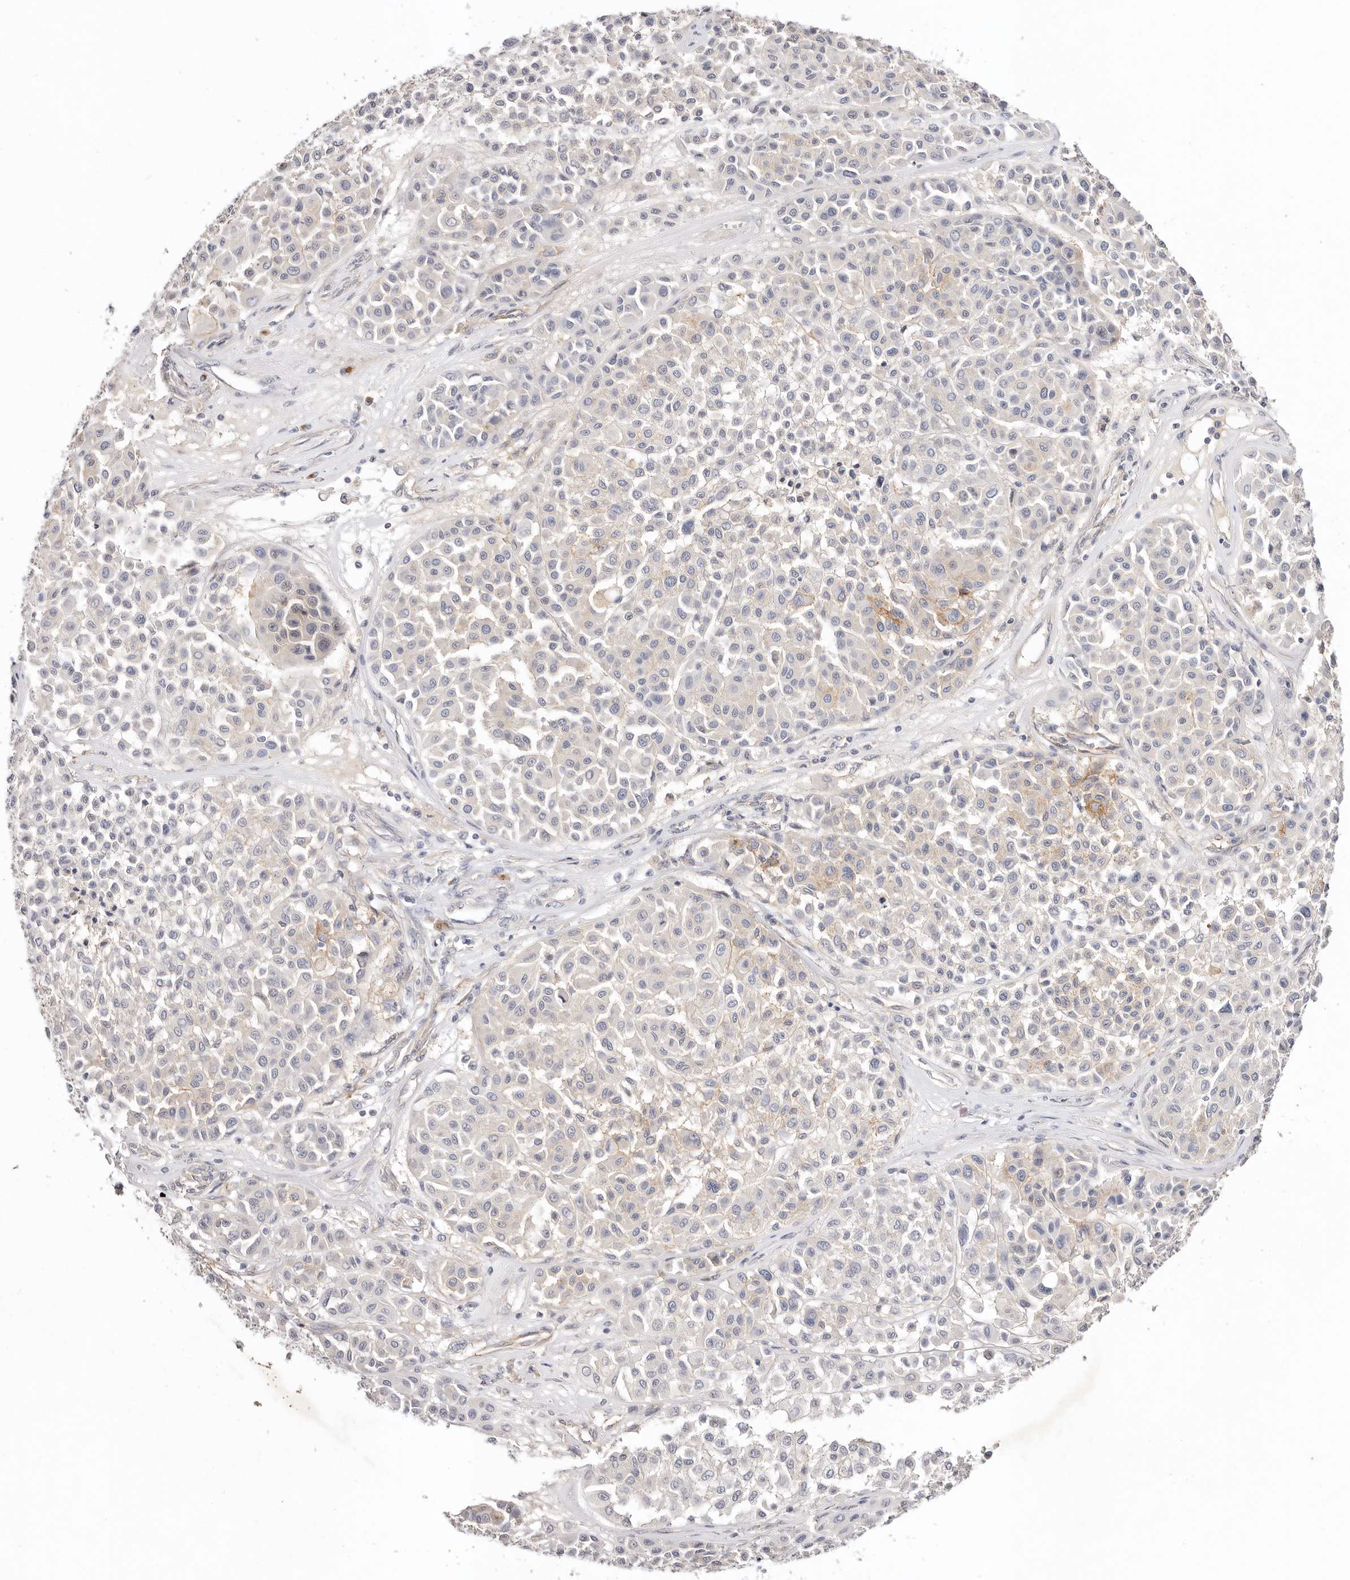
{"staining": {"intensity": "weak", "quantity": "<25%", "location": "cytoplasmic/membranous"}, "tissue": "melanoma", "cell_type": "Tumor cells", "image_type": "cancer", "snomed": [{"axis": "morphology", "description": "Malignant melanoma, Metastatic site"}, {"axis": "topography", "description": "Soft tissue"}], "caption": "This is an immunohistochemistry (IHC) photomicrograph of human melanoma. There is no expression in tumor cells.", "gene": "DNASE1", "patient": {"sex": "male", "age": 41}}